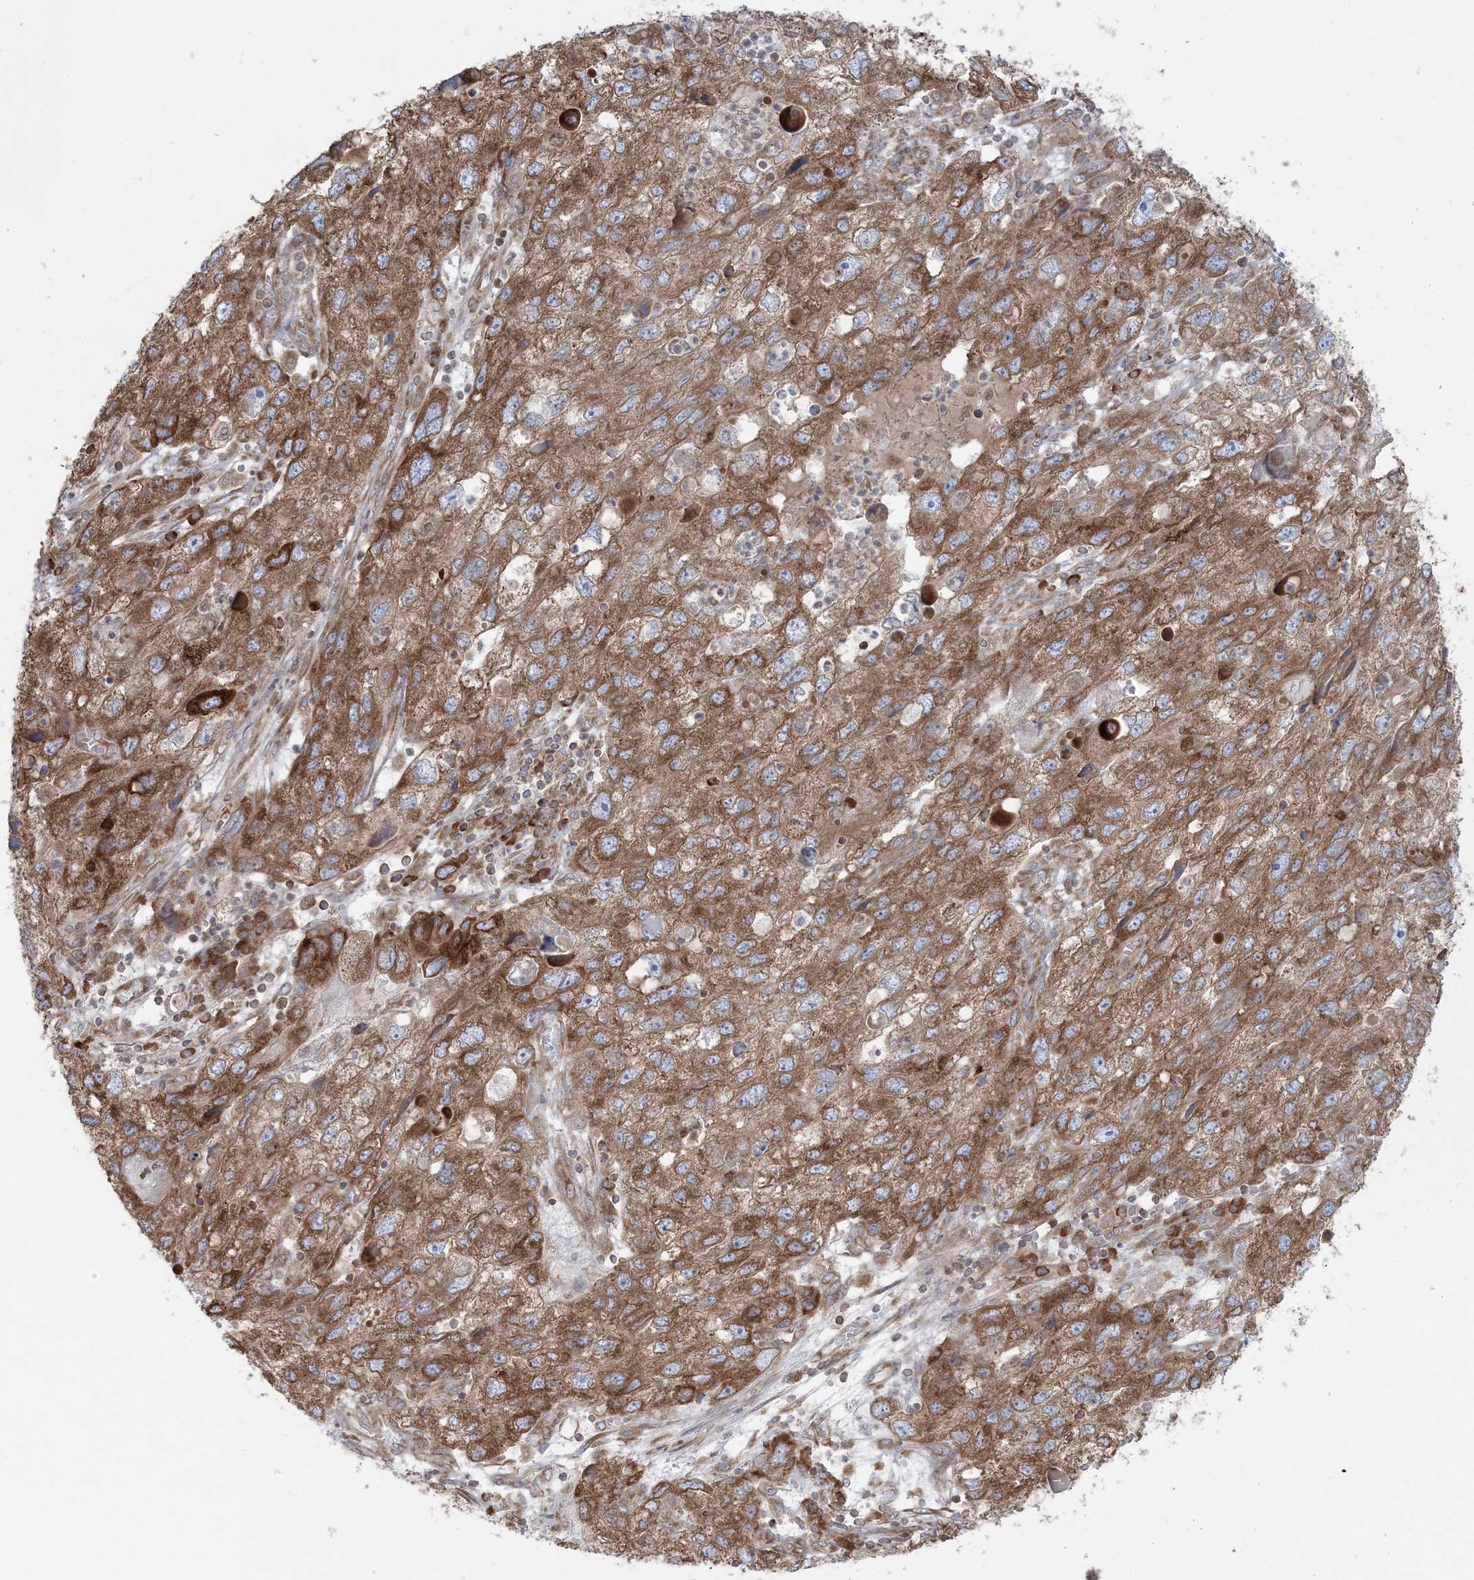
{"staining": {"intensity": "moderate", "quantity": ">75%", "location": "cytoplasmic/membranous"}, "tissue": "endometrial cancer", "cell_type": "Tumor cells", "image_type": "cancer", "snomed": [{"axis": "morphology", "description": "Adenocarcinoma, NOS"}, {"axis": "topography", "description": "Endometrium"}], "caption": "Immunohistochemistry (IHC) histopathology image of human adenocarcinoma (endometrial) stained for a protein (brown), which exhibits medium levels of moderate cytoplasmic/membranous staining in approximately >75% of tumor cells.", "gene": "UBXN4", "patient": {"sex": "female", "age": 49}}